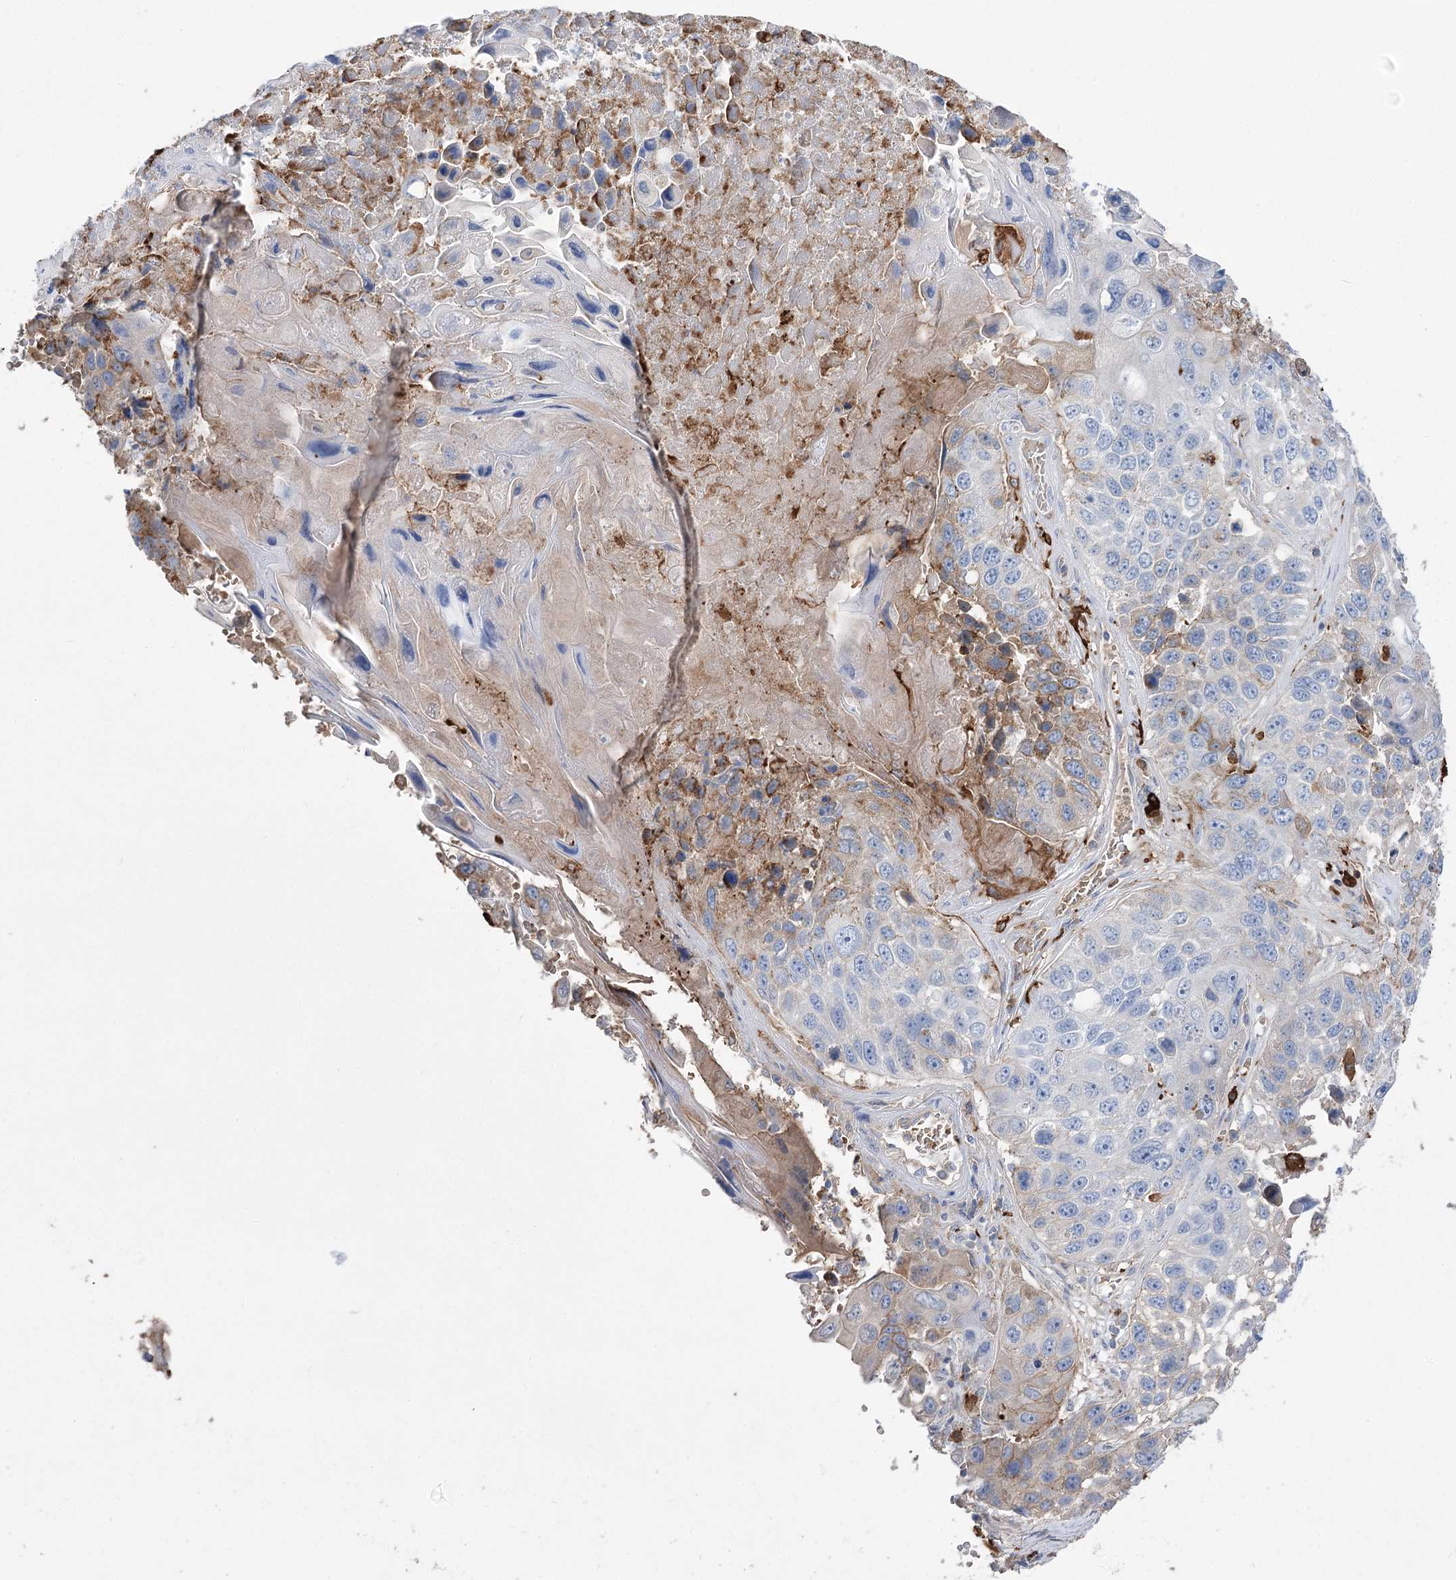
{"staining": {"intensity": "negative", "quantity": "none", "location": "none"}, "tissue": "lung cancer", "cell_type": "Tumor cells", "image_type": "cancer", "snomed": [{"axis": "morphology", "description": "Squamous cell carcinoma, NOS"}, {"axis": "topography", "description": "Lung"}], "caption": "Histopathology image shows no protein expression in tumor cells of lung cancer tissue.", "gene": "ZNF622", "patient": {"sex": "male", "age": 61}}